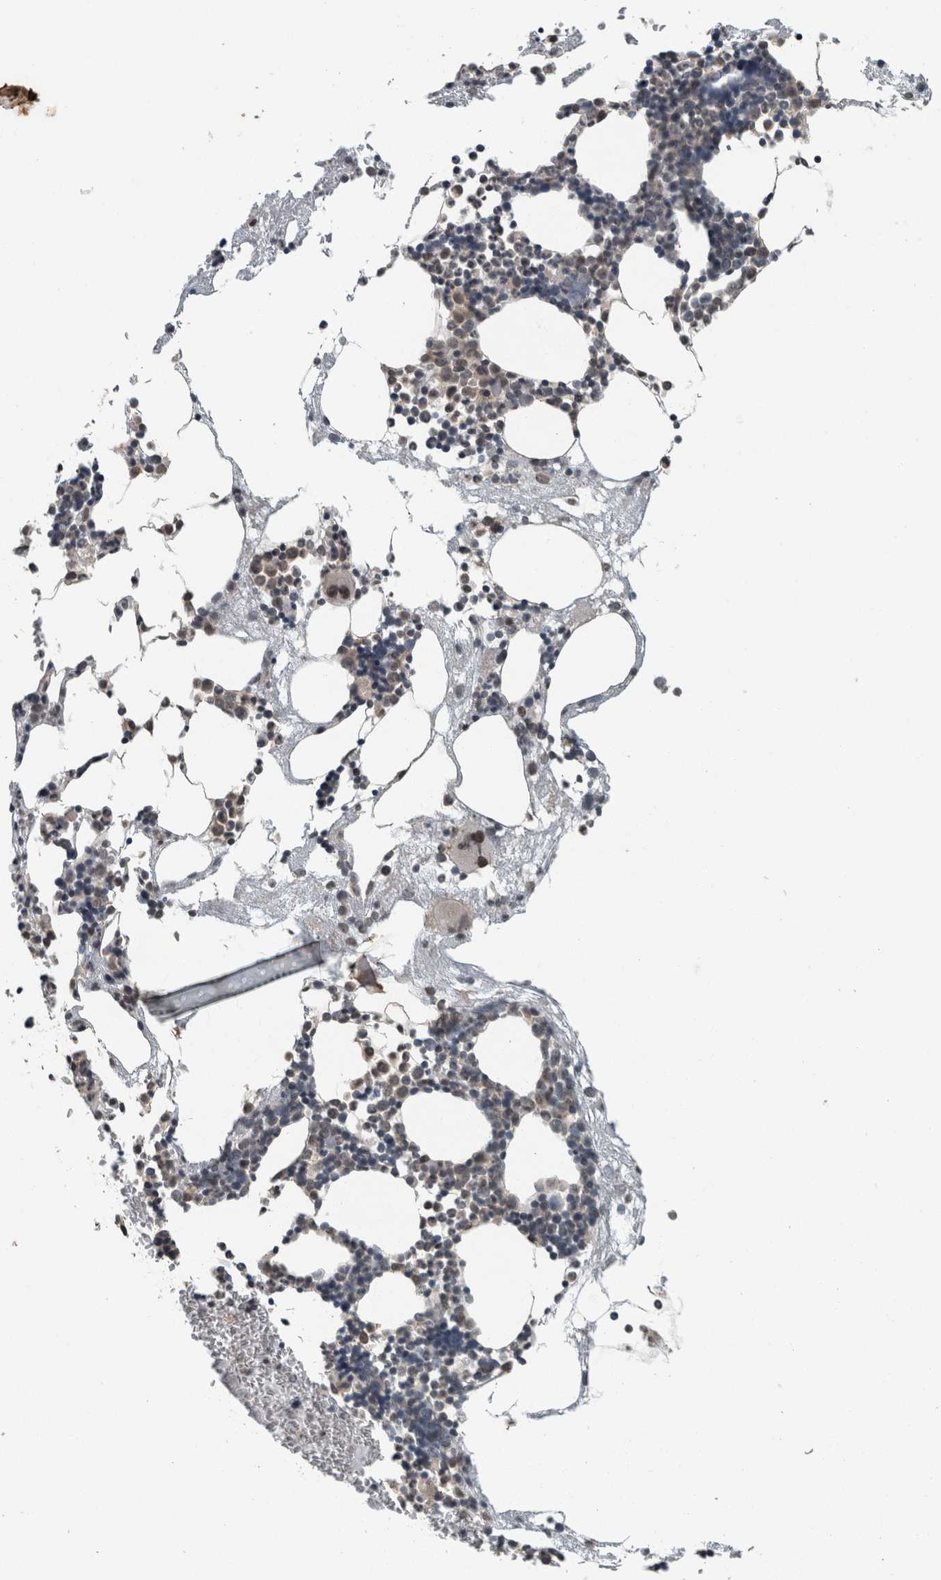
{"staining": {"intensity": "moderate", "quantity": "25%-75%", "location": "nuclear"}, "tissue": "bone marrow", "cell_type": "Hematopoietic cells", "image_type": "normal", "snomed": [{"axis": "morphology", "description": "Normal tissue, NOS"}, {"axis": "morphology", "description": "Inflammation, NOS"}, {"axis": "topography", "description": "Bone marrow"}], "caption": "The image displays immunohistochemical staining of normal bone marrow. There is moderate nuclear expression is present in about 25%-75% of hematopoietic cells. (Brightfield microscopy of DAB IHC at high magnification).", "gene": "MYO1E", "patient": {"sex": "female", "age": 67}}